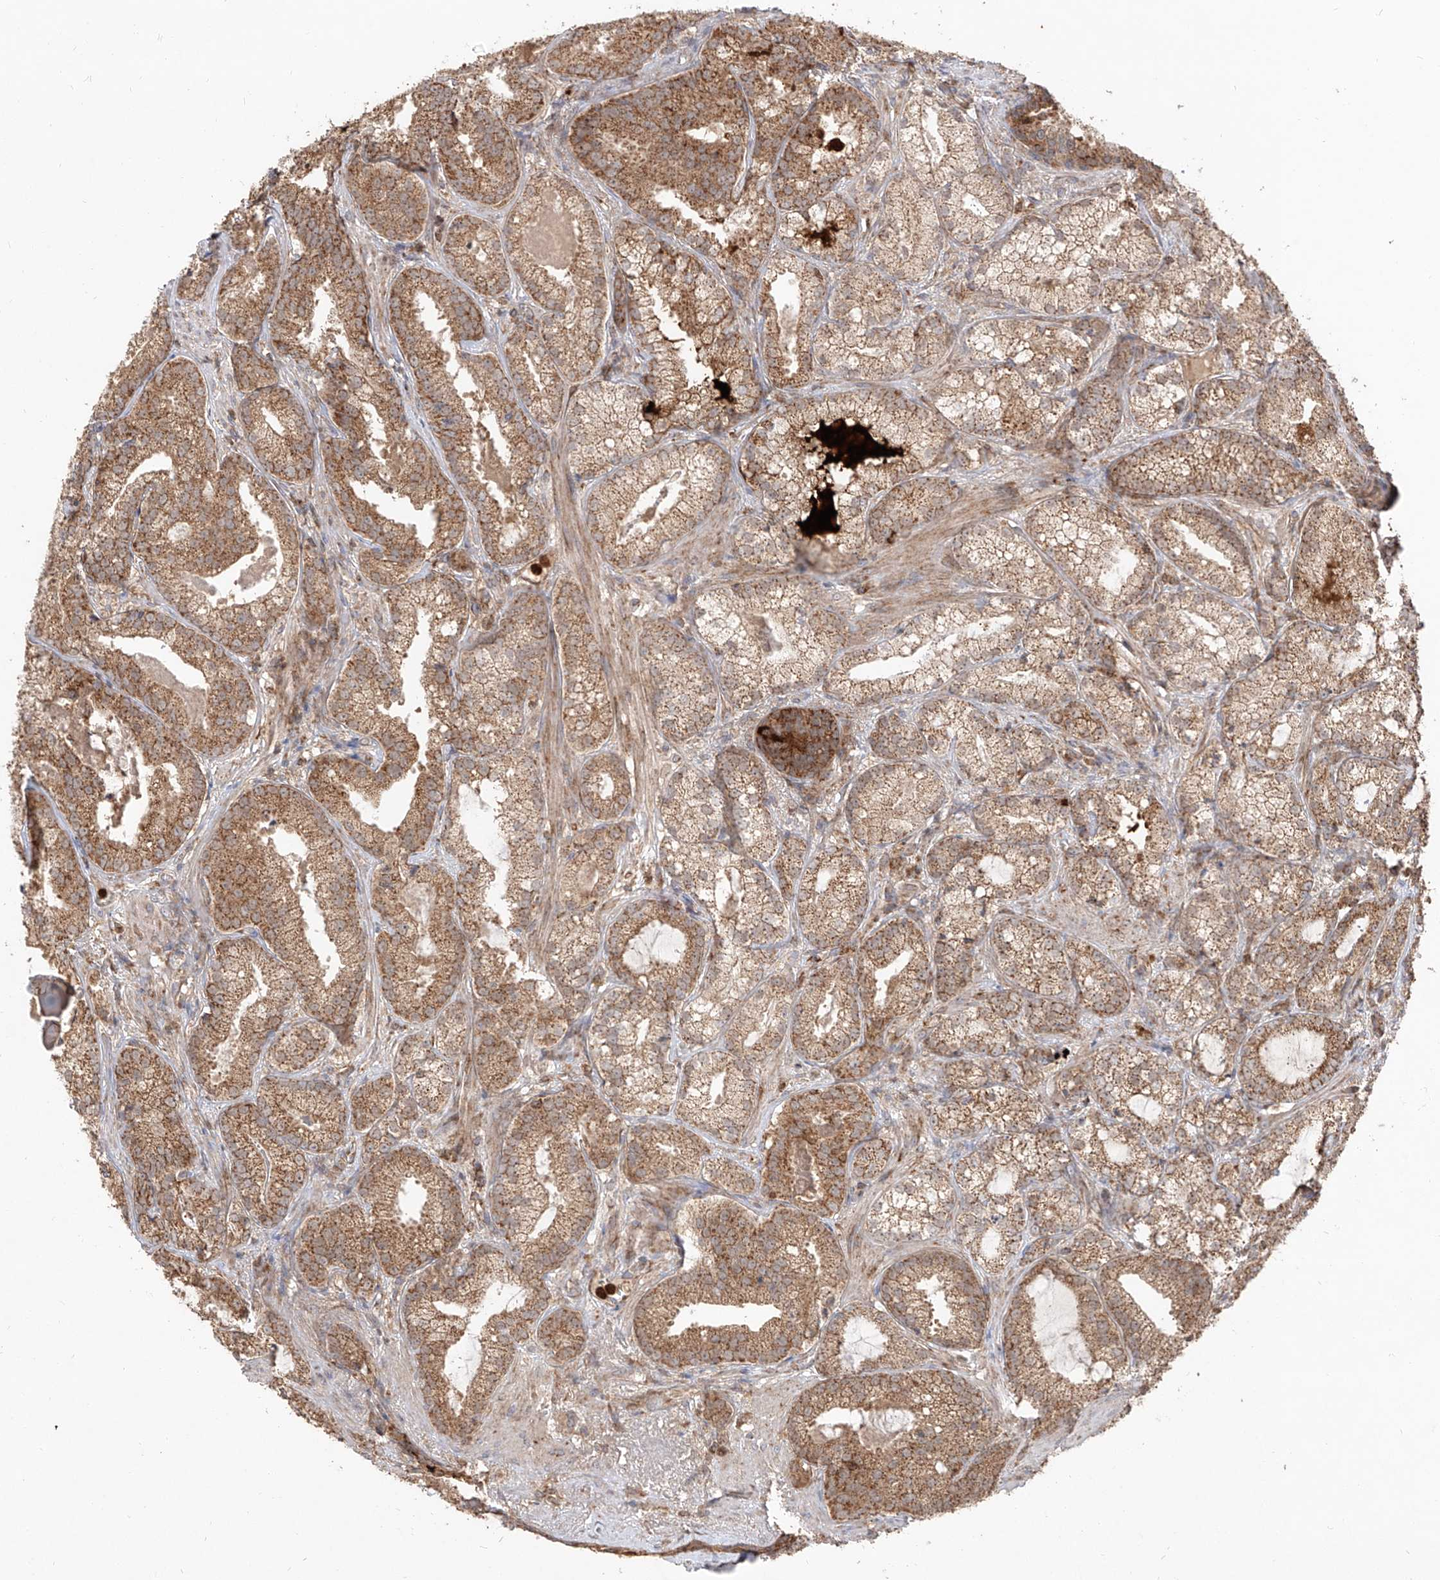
{"staining": {"intensity": "moderate", "quantity": ">75%", "location": "cytoplasmic/membranous"}, "tissue": "prostate cancer", "cell_type": "Tumor cells", "image_type": "cancer", "snomed": [{"axis": "morphology", "description": "Normal morphology"}, {"axis": "morphology", "description": "Adenocarcinoma, Low grade"}, {"axis": "topography", "description": "Prostate"}], "caption": "Brown immunohistochemical staining in prostate cancer (low-grade adenocarcinoma) reveals moderate cytoplasmic/membranous staining in approximately >75% of tumor cells.", "gene": "AIM2", "patient": {"sex": "male", "age": 72}}